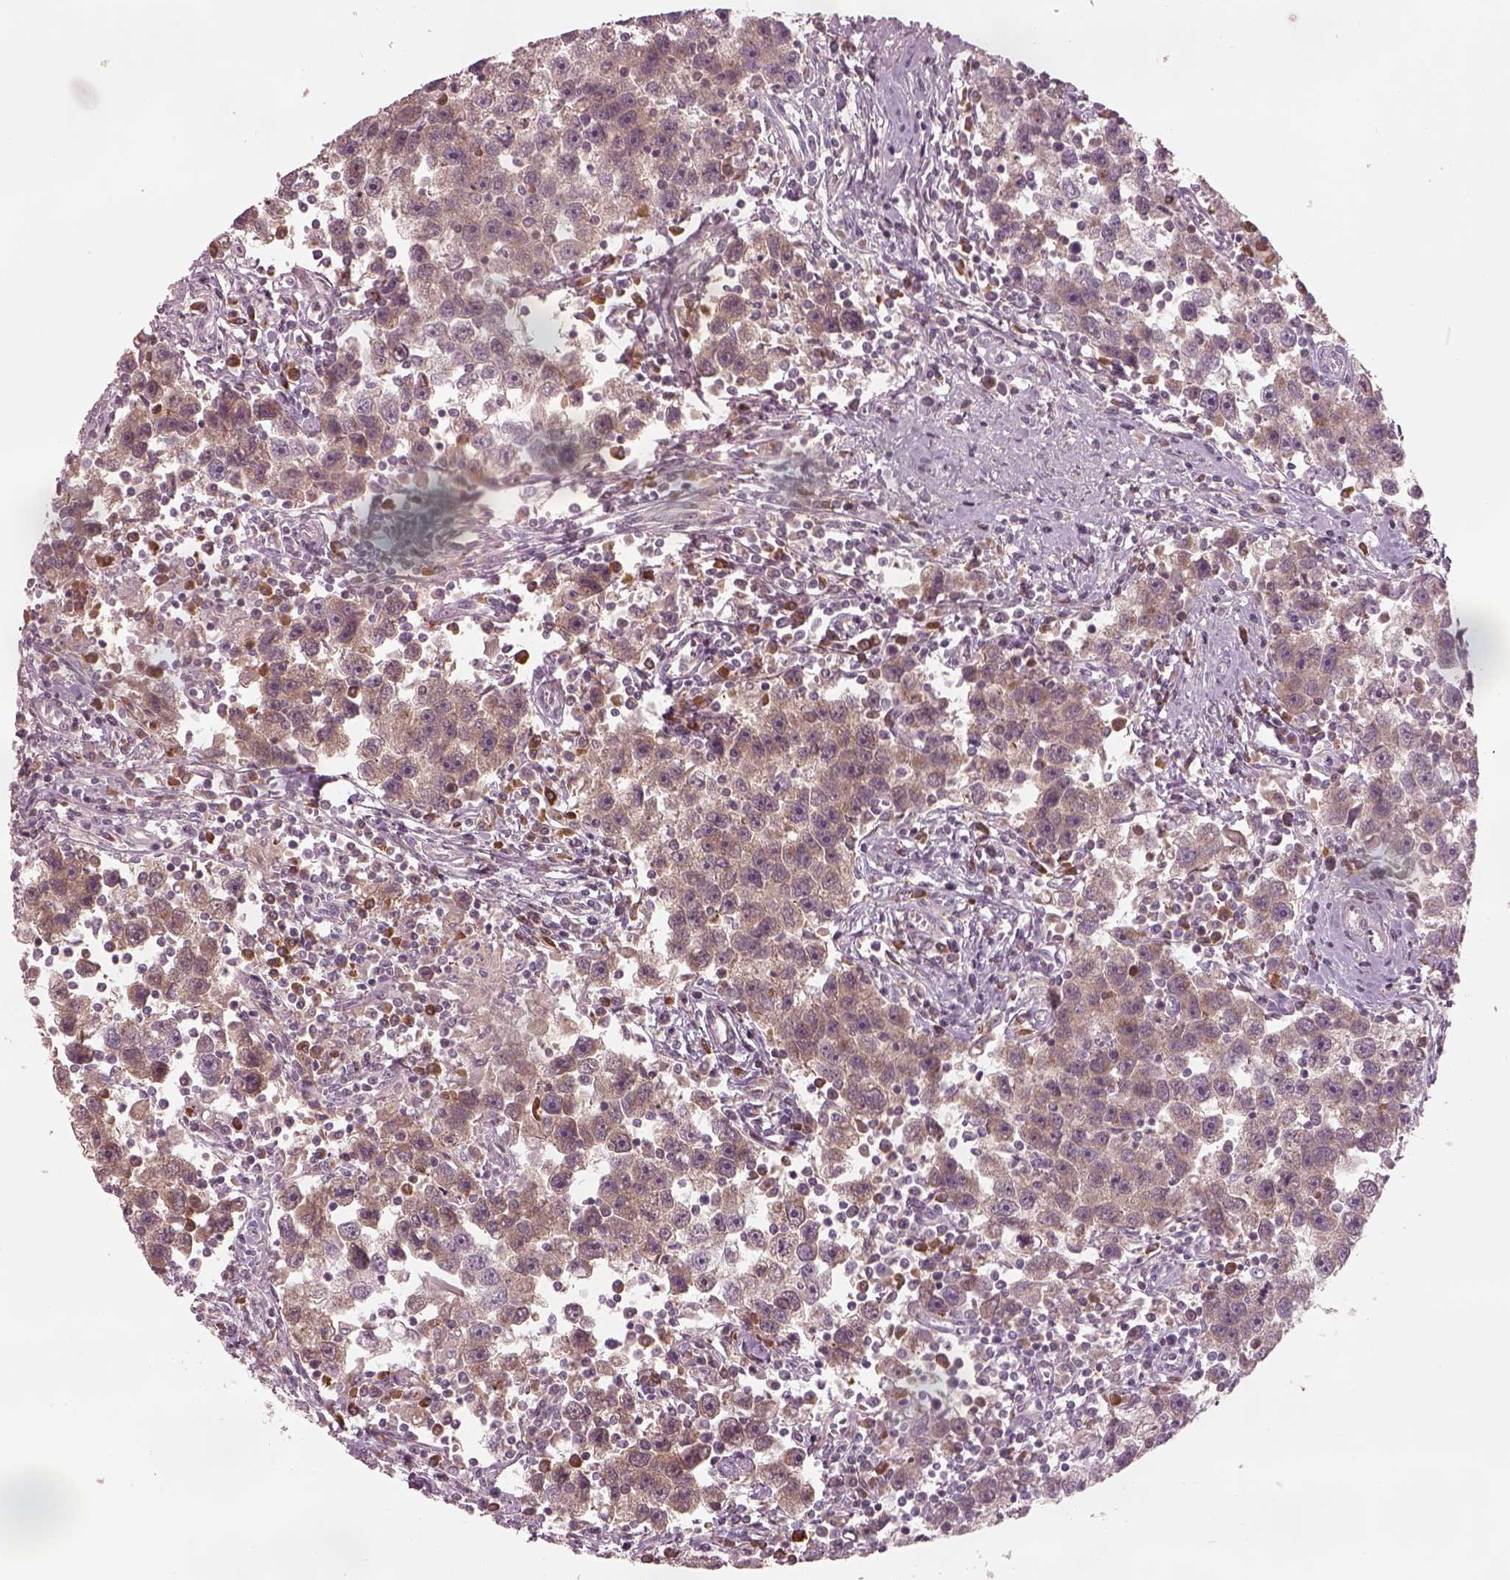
{"staining": {"intensity": "moderate", "quantity": ">75%", "location": "cytoplasmic/membranous"}, "tissue": "testis cancer", "cell_type": "Tumor cells", "image_type": "cancer", "snomed": [{"axis": "morphology", "description": "Seminoma, NOS"}, {"axis": "topography", "description": "Testis"}], "caption": "This histopathology image displays testis cancer (seminoma) stained with immunohistochemistry (IHC) to label a protein in brown. The cytoplasmic/membranous of tumor cells show moderate positivity for the protein. Nuclei are counter-stained blue.", "gene": "SDCBP2", "patient": {"sex": "male", "age": 30}}